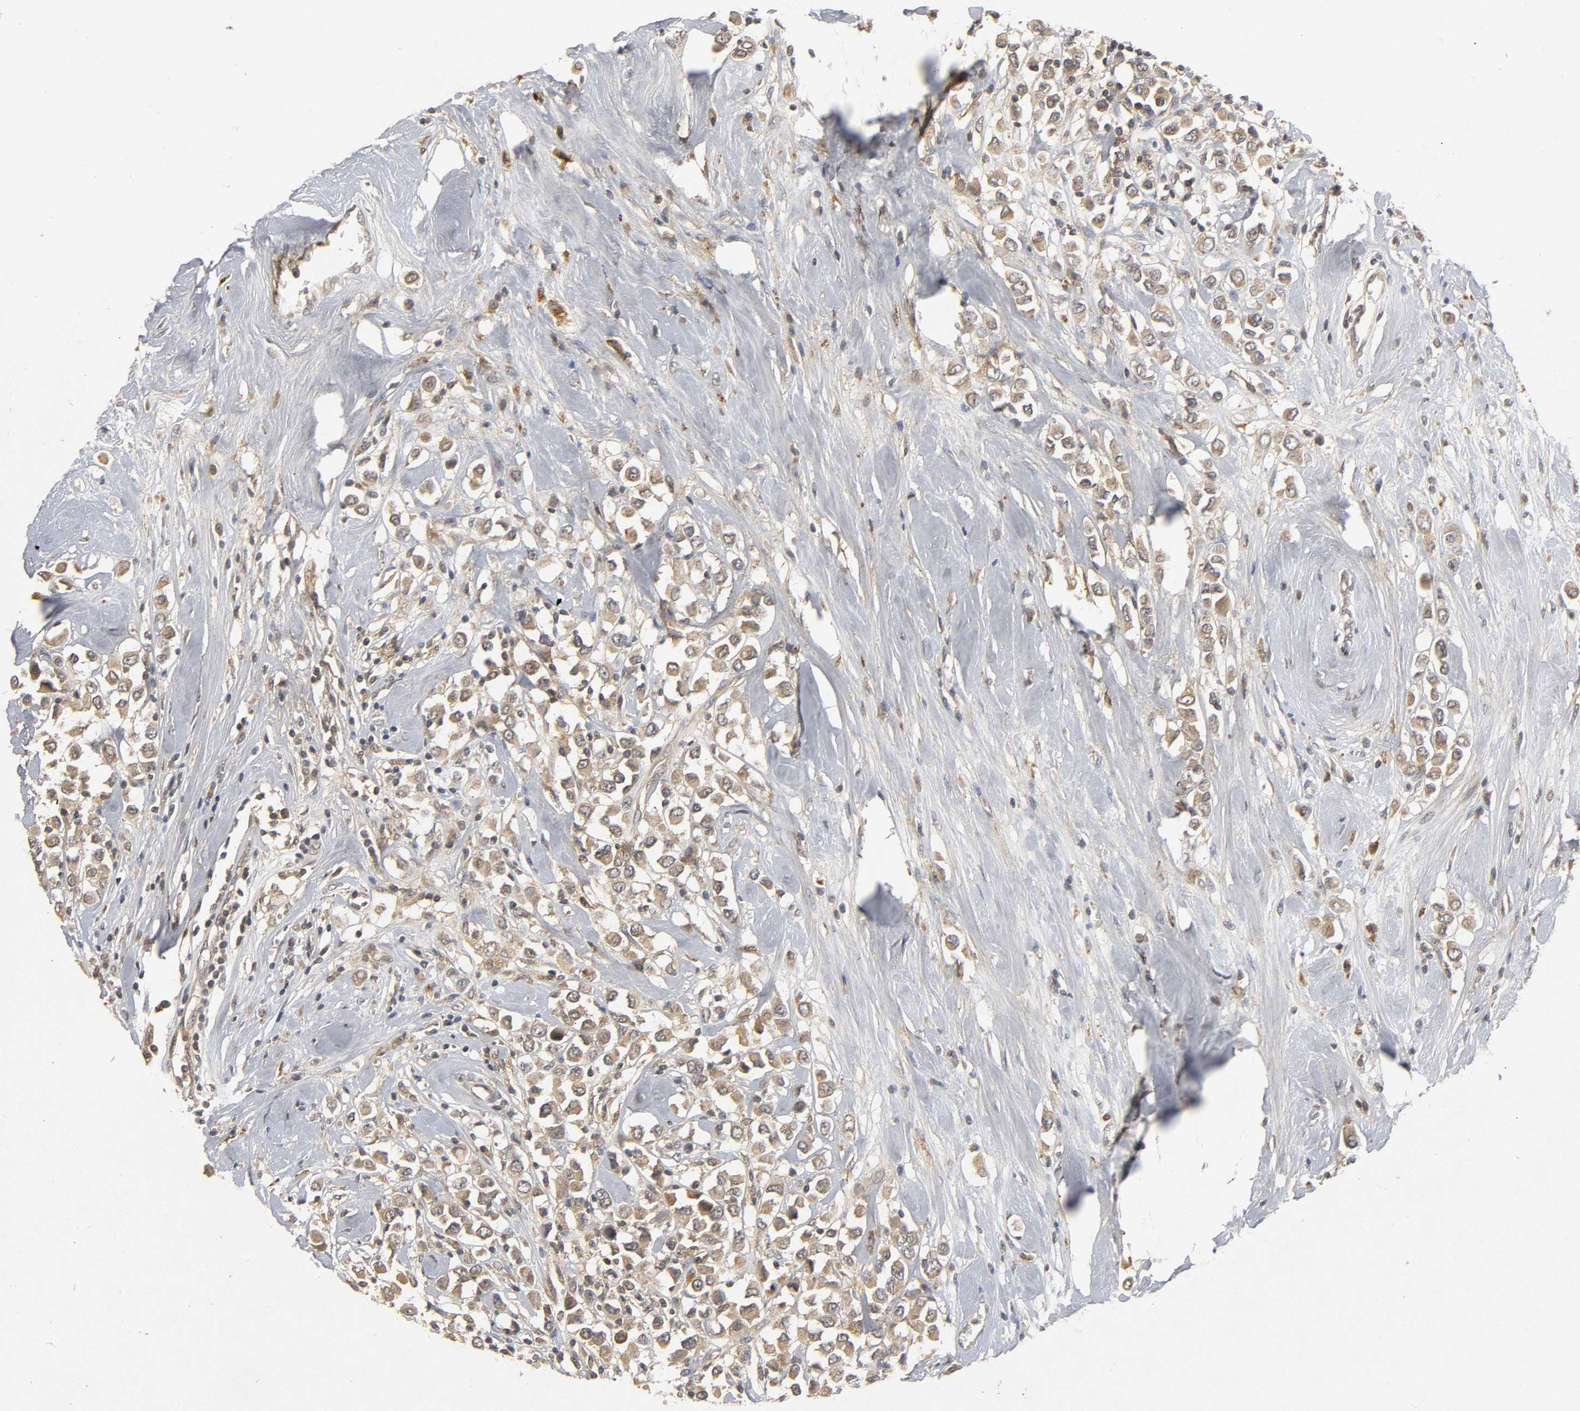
{"staining": {"intensity": "weak", "quantity": ">75%", "location": "cytoplasmic/membranous"}, "tissue": "breast cancer", "cell_type": "Tumor cells", "image_type": "cancer", "snomed": [{"axis": "morphology", "description": "Duct carcinoma"}, {"axis": "topography", "description": "Breast"}], "caption": "IHC of breast invasive ductal carcinoma demonstrates low levels of weak cytoplasmic/membranous staining in approximately >75% of tumor cells.", "gene": "TRAF6", "patient": {"sex": "female", "age": 61}}